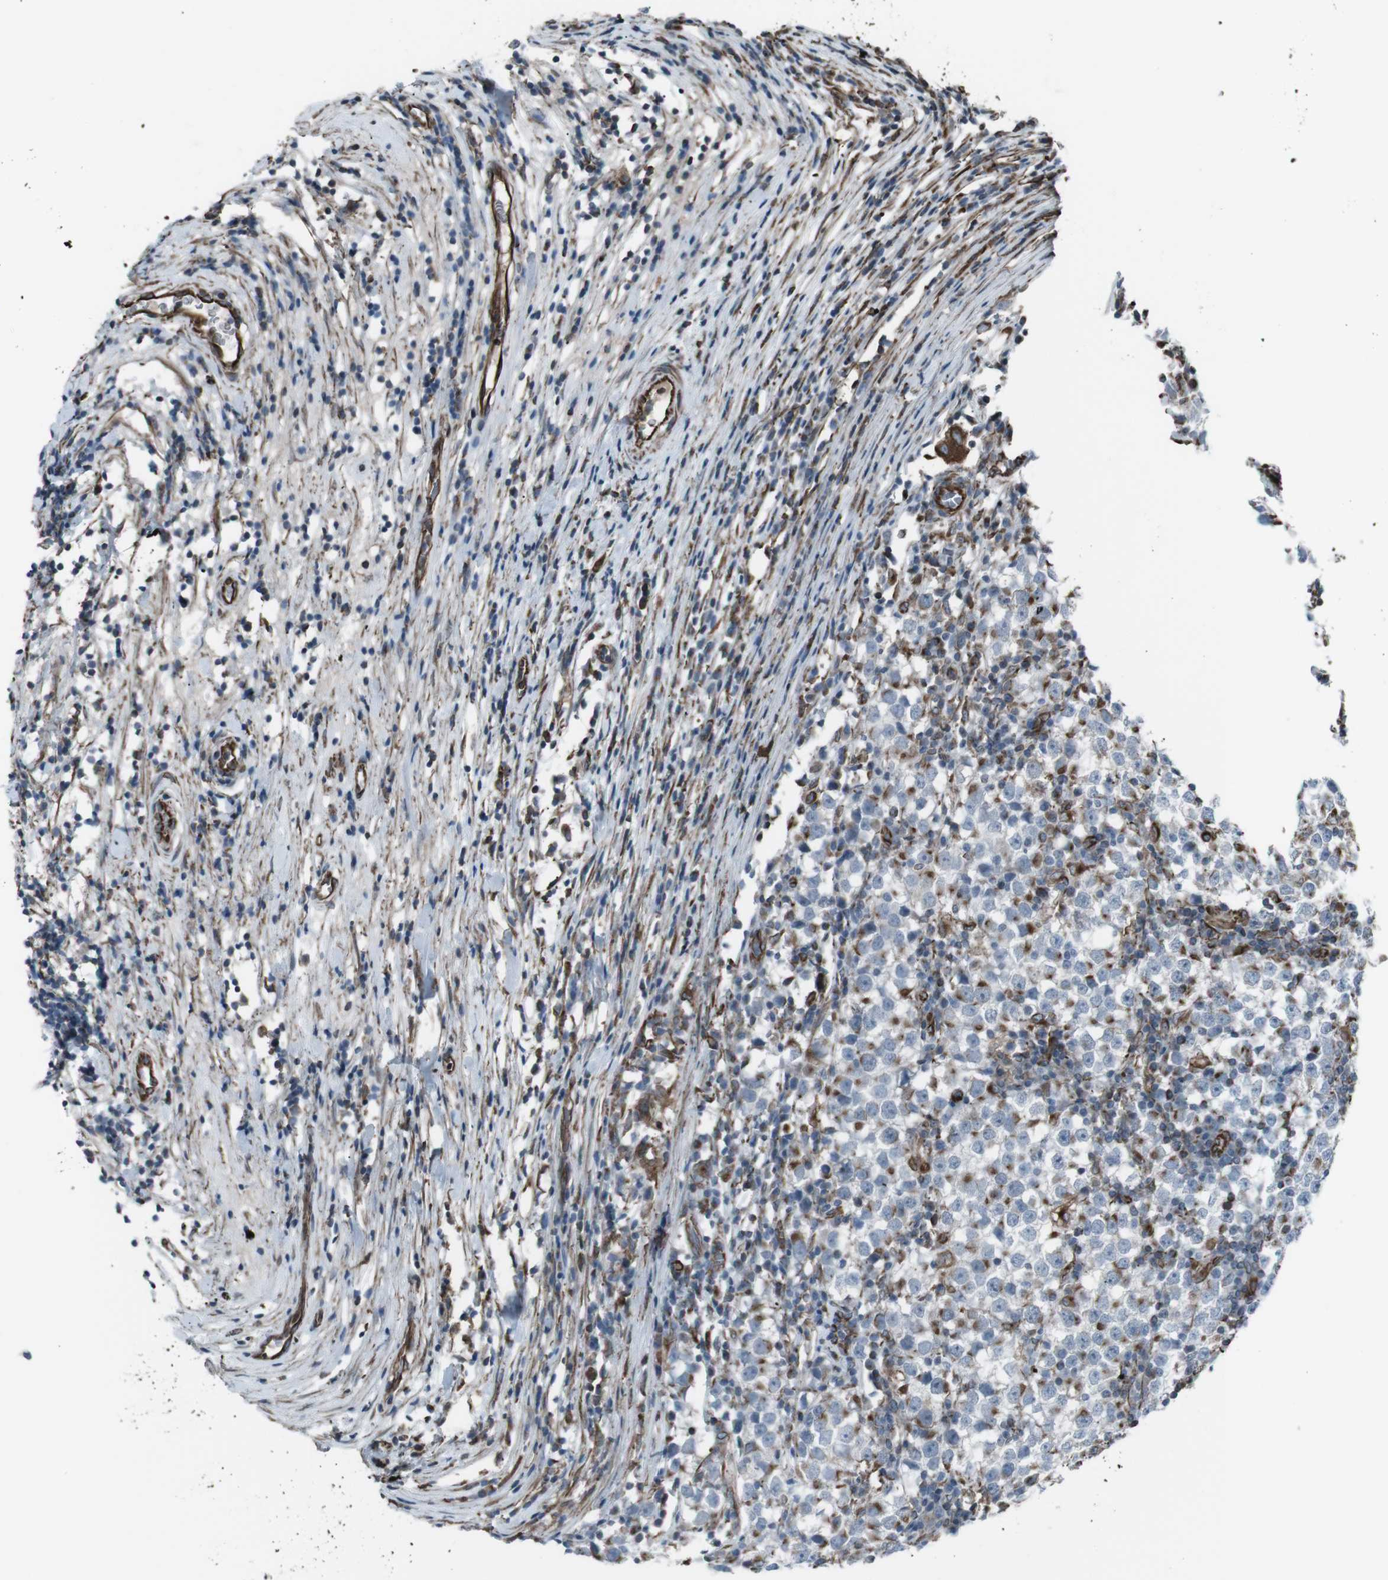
{"staining": {"intensity": "strong", "quantity": "25%-75%", "location": "cytoplasmic/membranous"}, "tissue": "testis cancer", "cell_type": "Tumor cells", "image_type": "cancer", "snomed": [{"axis": "morphology", "description": "Seminoma, NOS"}, {"axis": "topography", "description": "Testis"}], "caption": "Immunohistochemical staining of seminoma (testis) demonstrates high levels of strong cytoplasmic/membranous protein staining in approximately 25%-75% of tumor cells.", "gene": "TMEM141", "patient": {"sex": "male", "age": 65}}